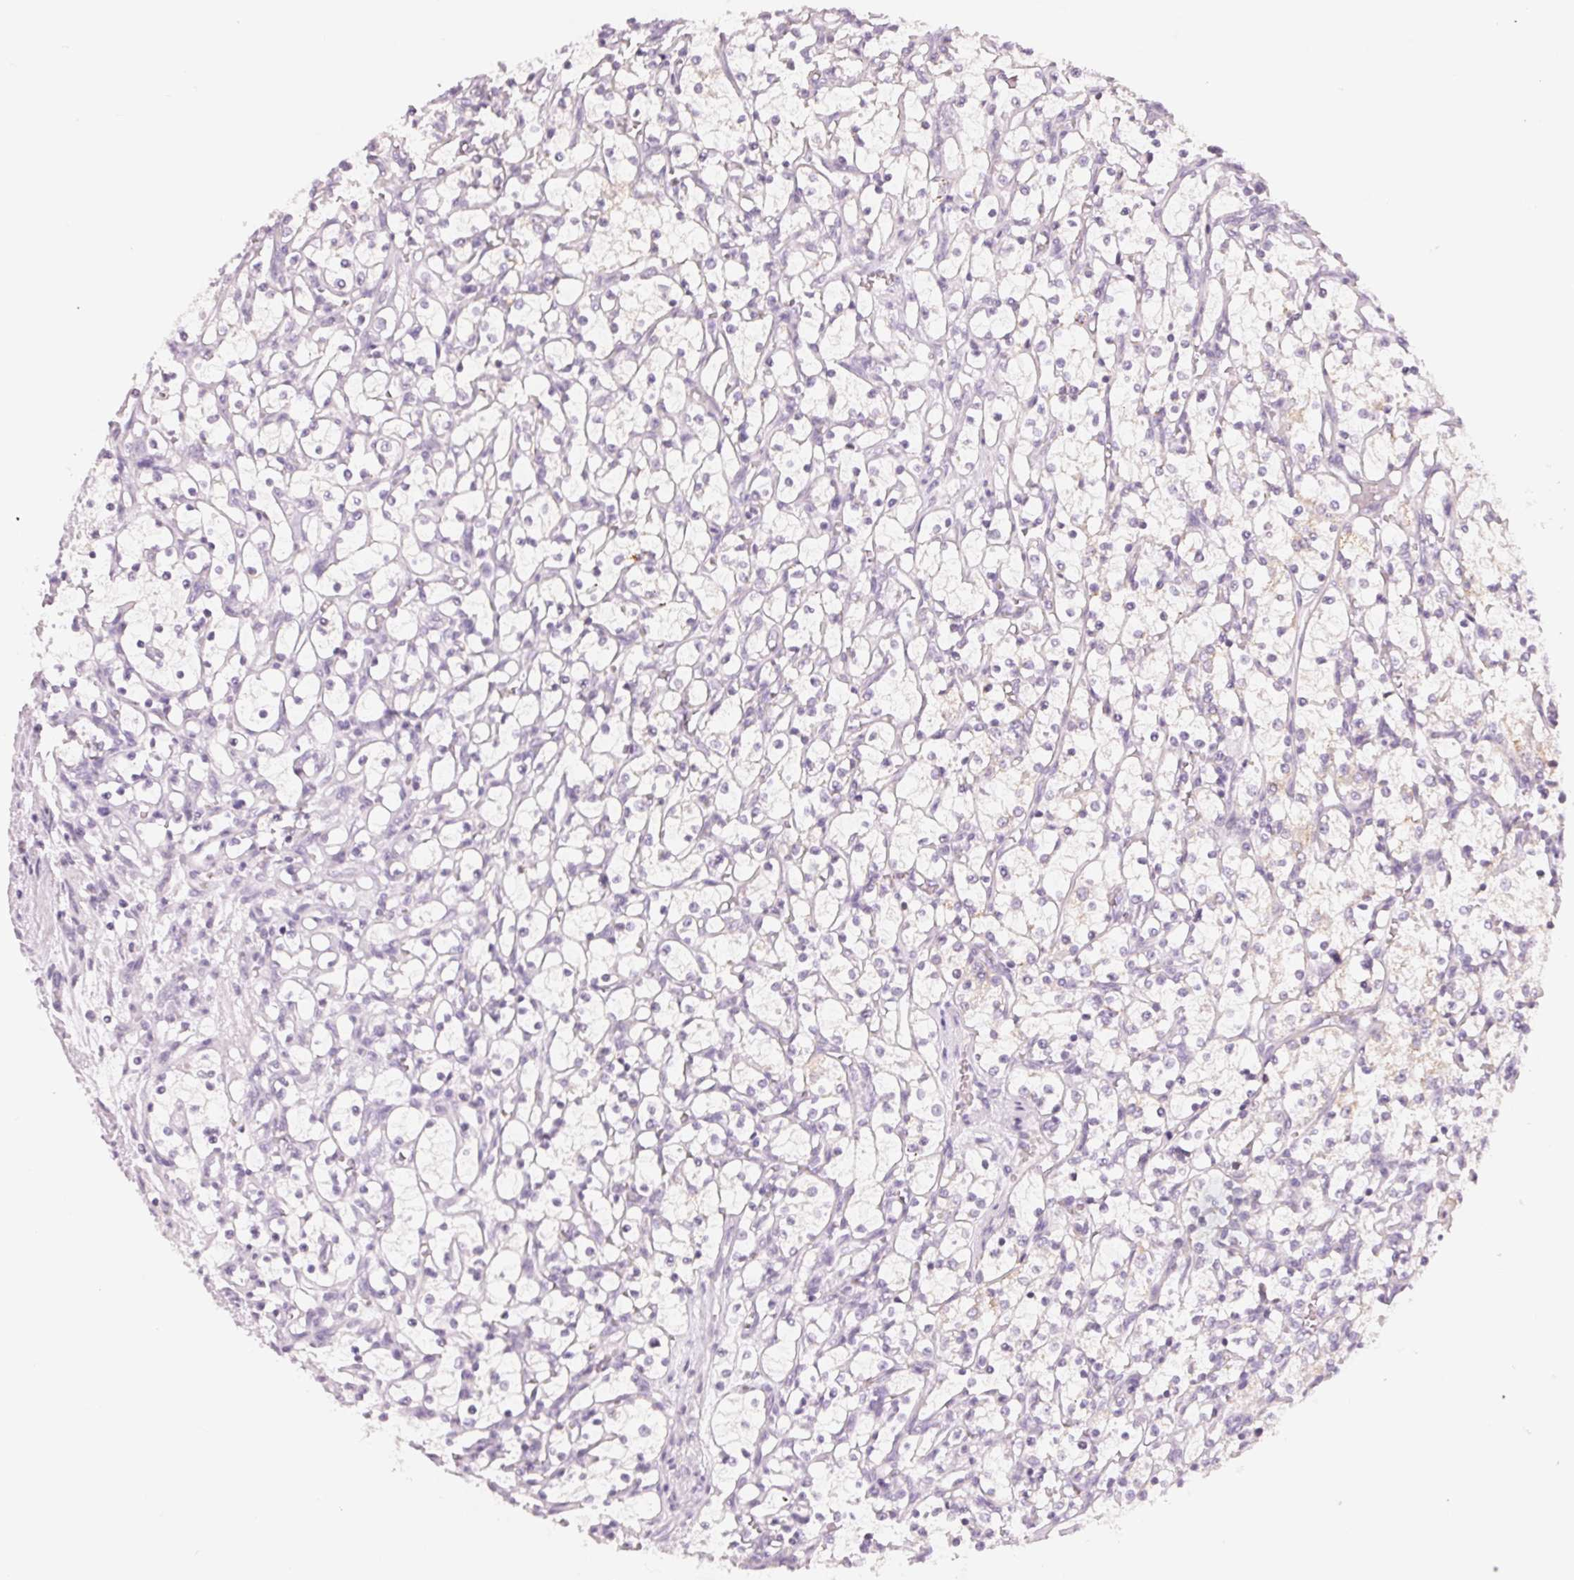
{"staining": {"intensity": "negative", "quantity": "none", "location": "none"}, "tissue": "renal cancer", "cell_type": "Tumor cells", "image_type": "cancer", "snomed": [{"axis": "morphology", "description": "Adenocarcinoma, NOS"}, {"axis": "topography", "description": "Kidney"}], "caption": "This is an immunohistochemistry (IHC) micrograph of human renal adenocarcinoma. There is no positivity in tumor cells.", "gene": "HOXB13", "patient": {"sex": "female", "age": 69}}